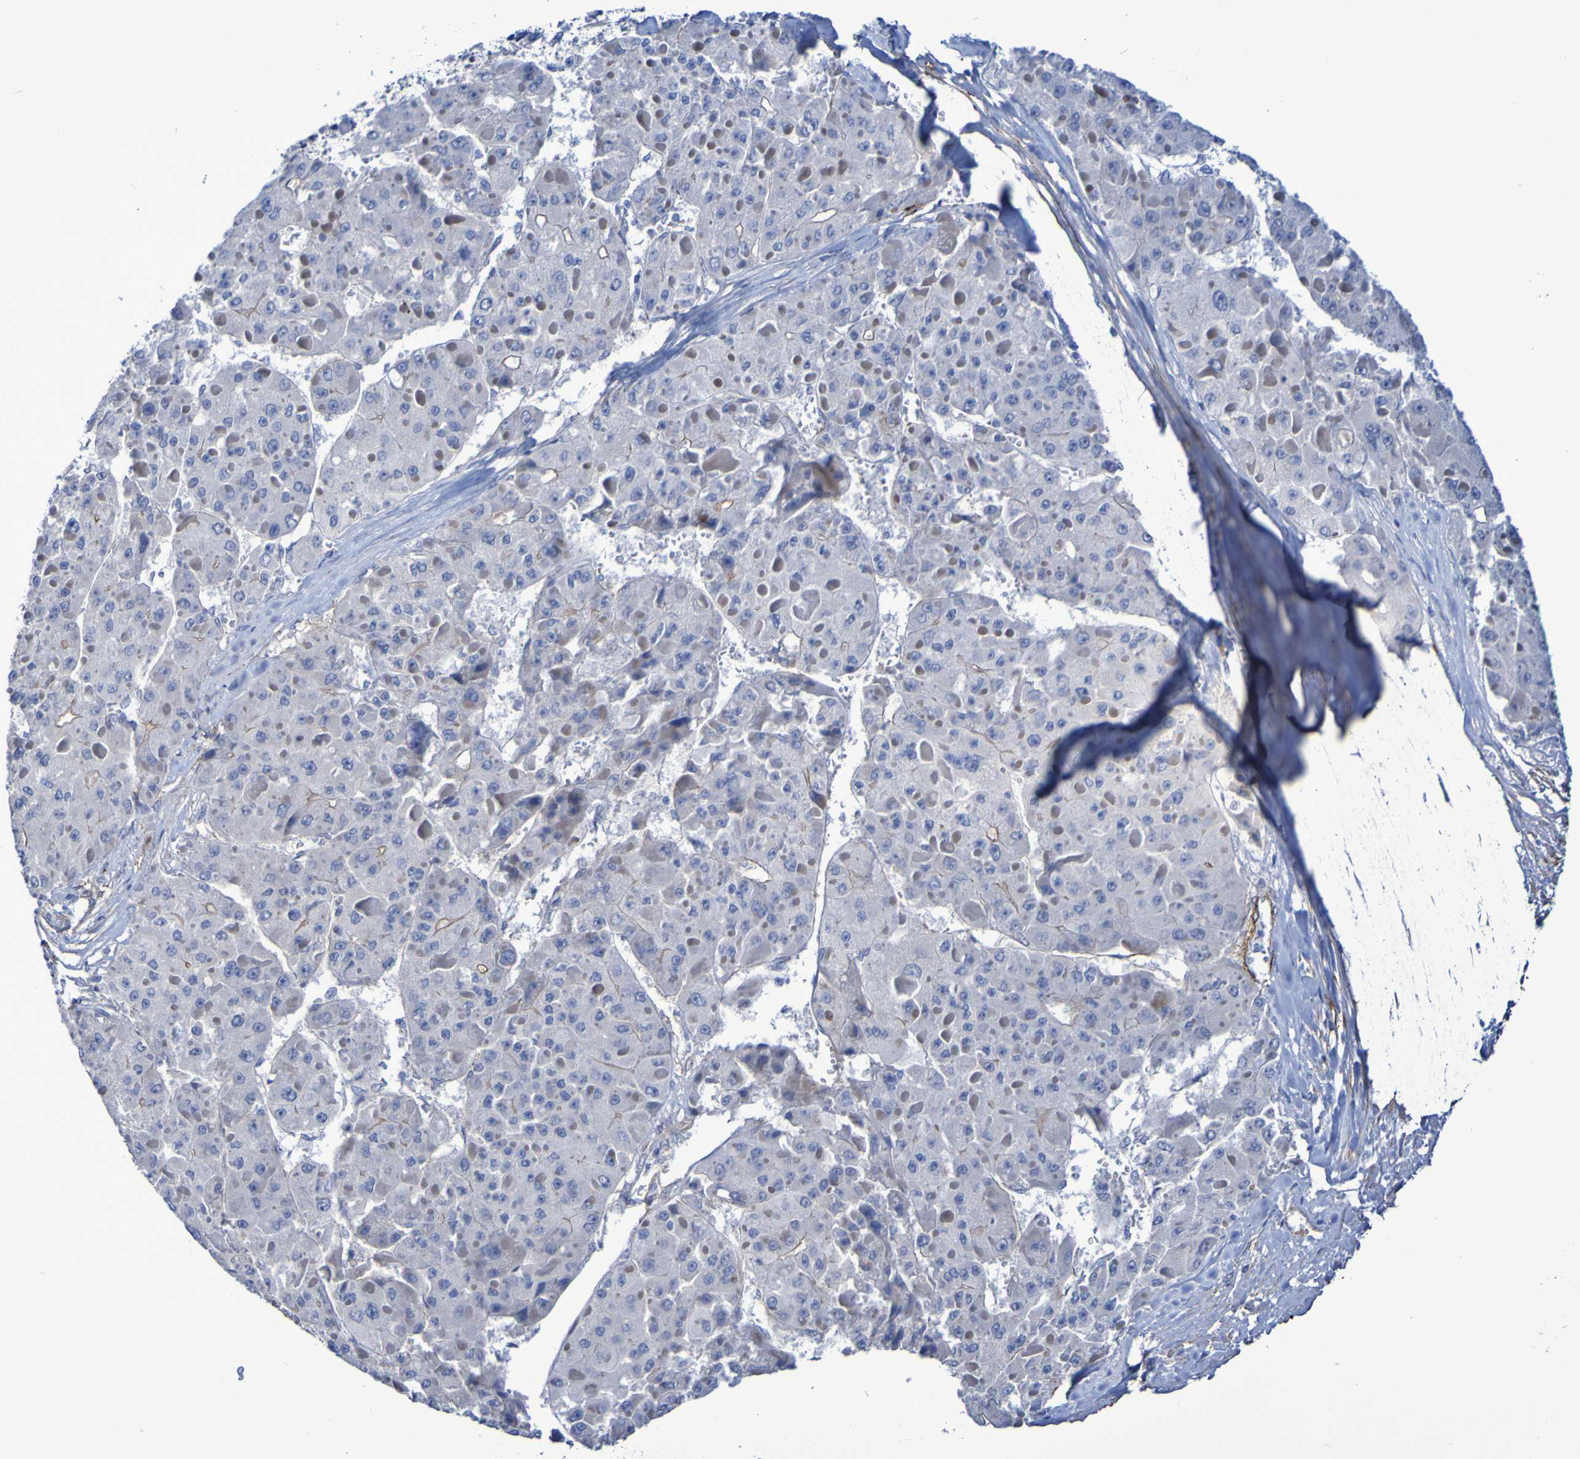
{"staining": {"intensity": "negative", "quantity": "none", "location": "none"}, "tissue": "liver cancer", "cell_type": "Tumor cells", "image_type": "cancer", "snomed": [{"axis": "morphology", "description": "Carcinoma, Hepatocellular, NOS"}, {"axis": "topography", "description": "Liver"}], "caption": "A photomicrograph of human hepatocellular carcinoma (liver) is negative for staining in tumor cells.", "gene": "LPP", "patient": {"sex": "female", "age": 73}}